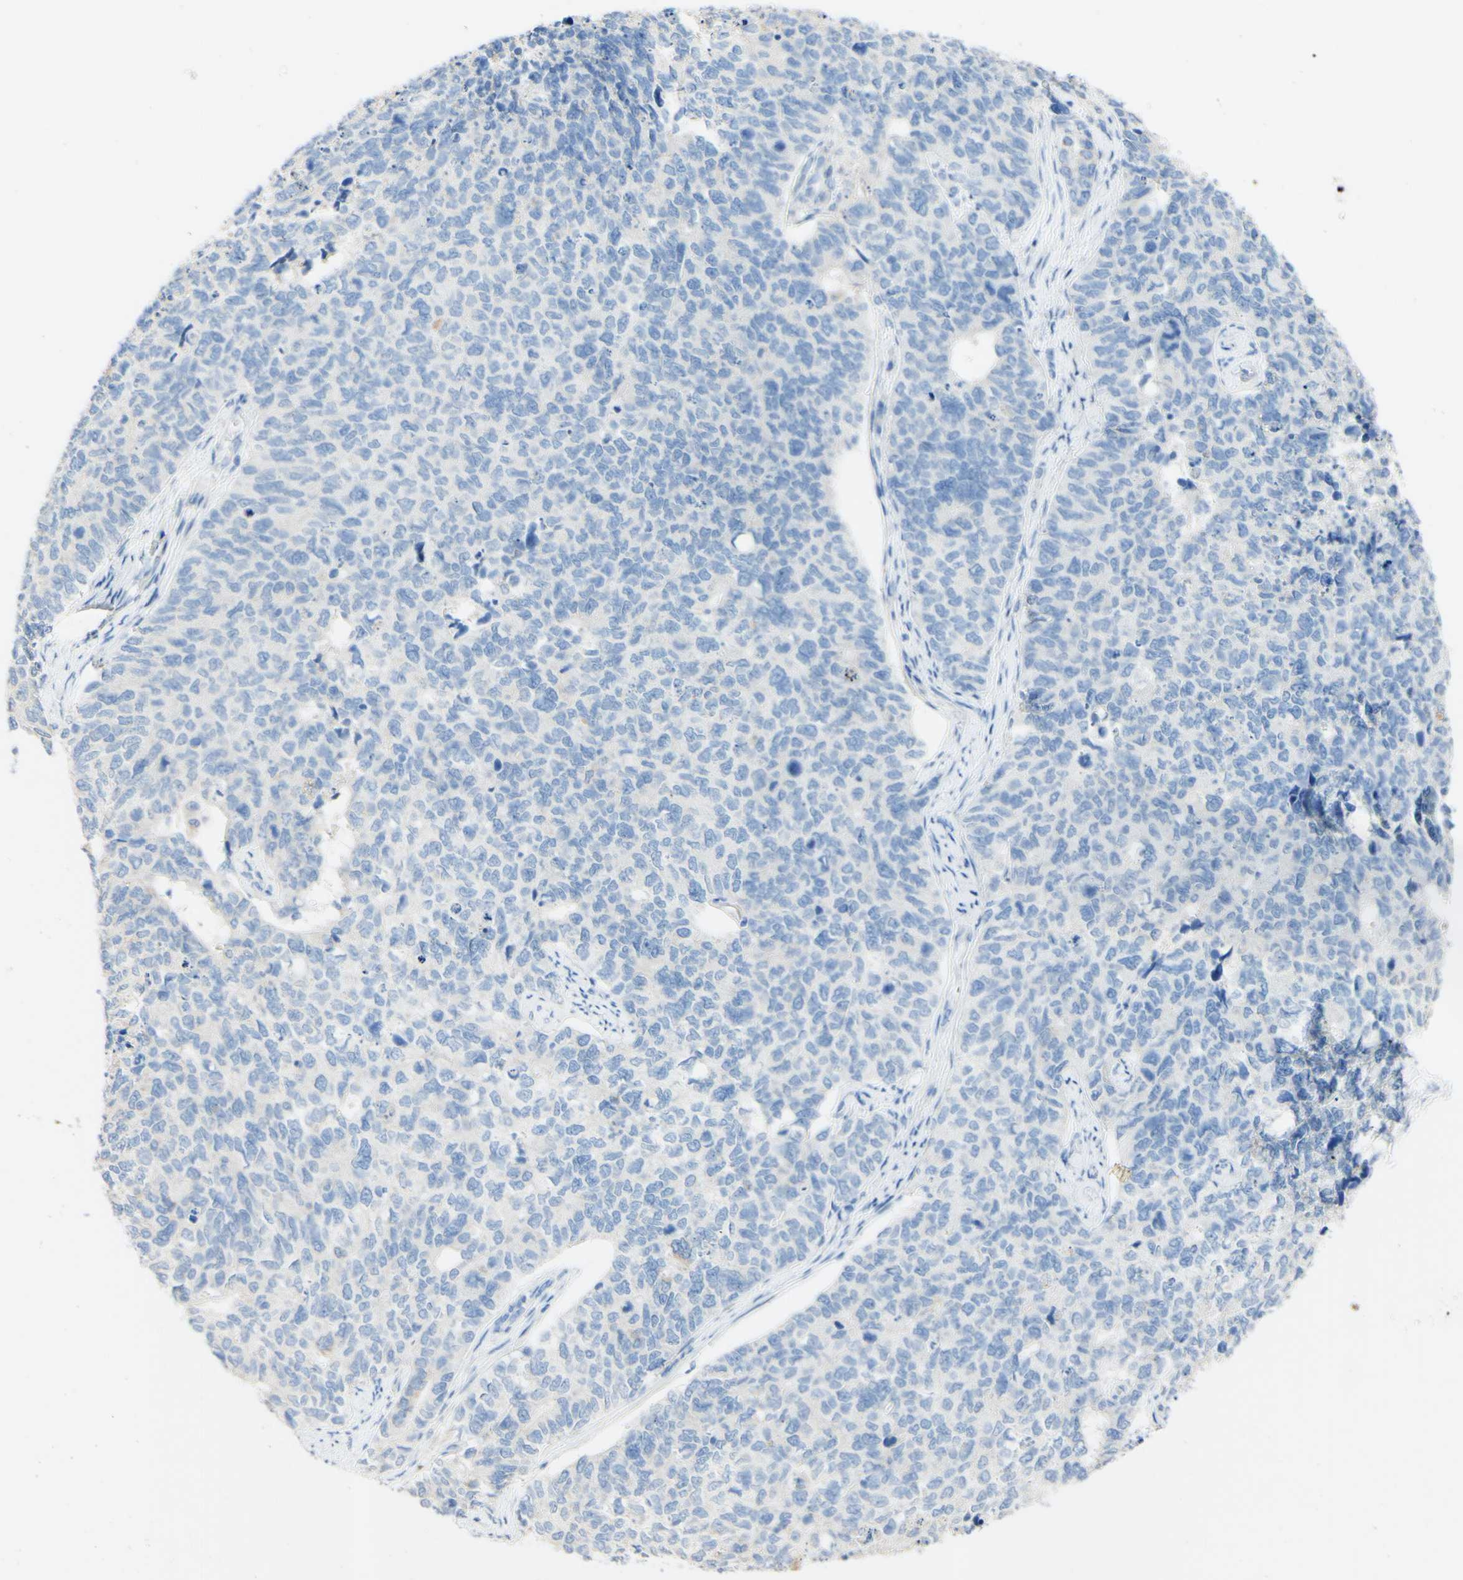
{"staining": {"intensity": "negative", "quantity": "none", "location": "none"}, "tissue": "cervical cancer", "cell_type": "Tumor cells", "image_type": "cancer", "snomed": [{"axis": "morphology", "description": "Squamous cell carcinoma, NOS"}, {"axis": "topography", "description": "Cervix"}], "caption": "Tumor cells show no significant expression in squamous cell carcinoma (cervical).", "gene": "FGF4", "patient": {"sex": "female", "age": 63}}